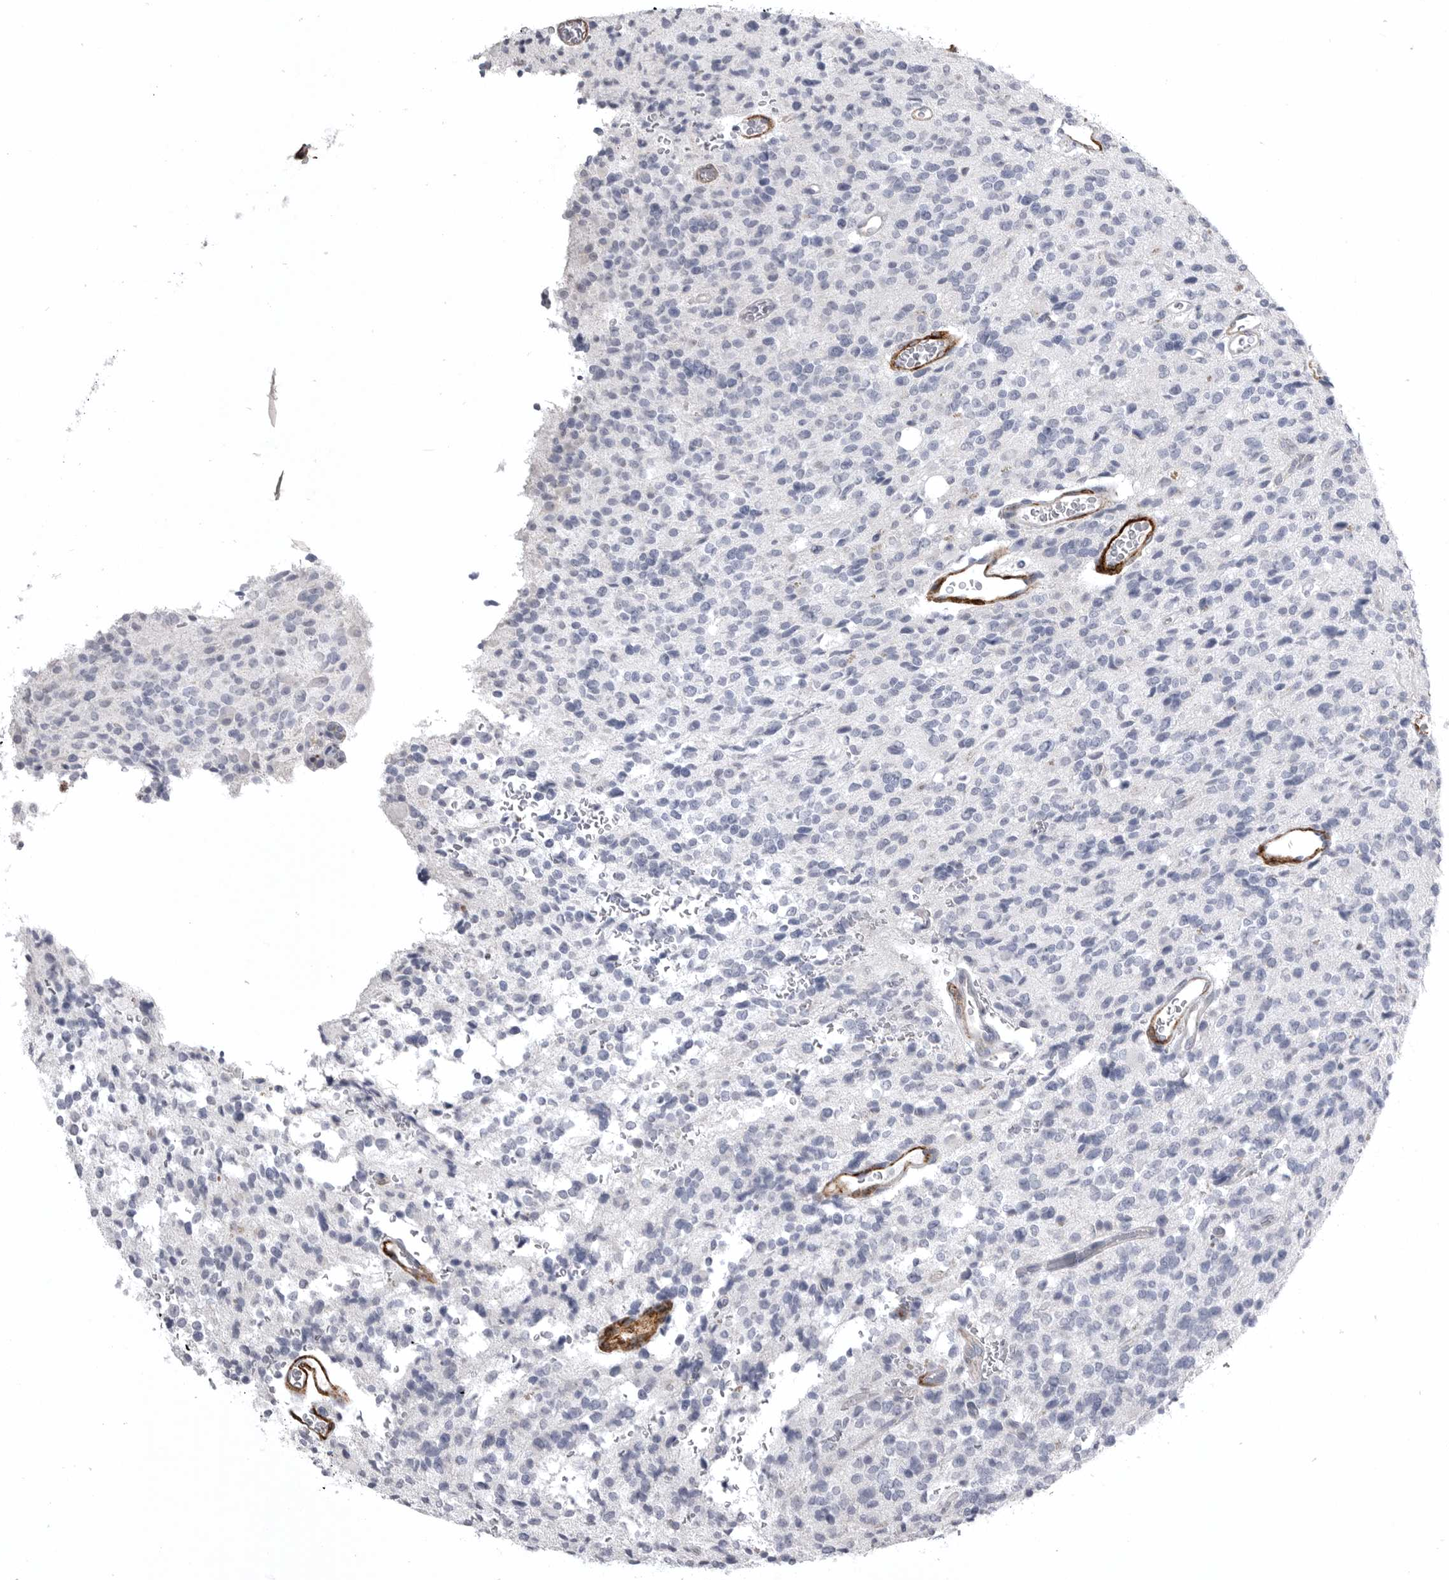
{"staining": {"intensity": "negative", "quantity": "none", "location": "none"}, "tissue": "glioma", "cell_type": "Tumor cells", "image_type": "cancer", "snomed": [{"axis": "morphology", "description": "Glioma, malignant, High grade"}, {"axis": "topography", "description": "Brain"}], "caption": "This is an immunohistochemistry photomicrograph of human malignant glioma (high-grade). There is no expression in tumor cells.", "gene": "AOC3", "patient": {"sex": "male", "age": 34}}